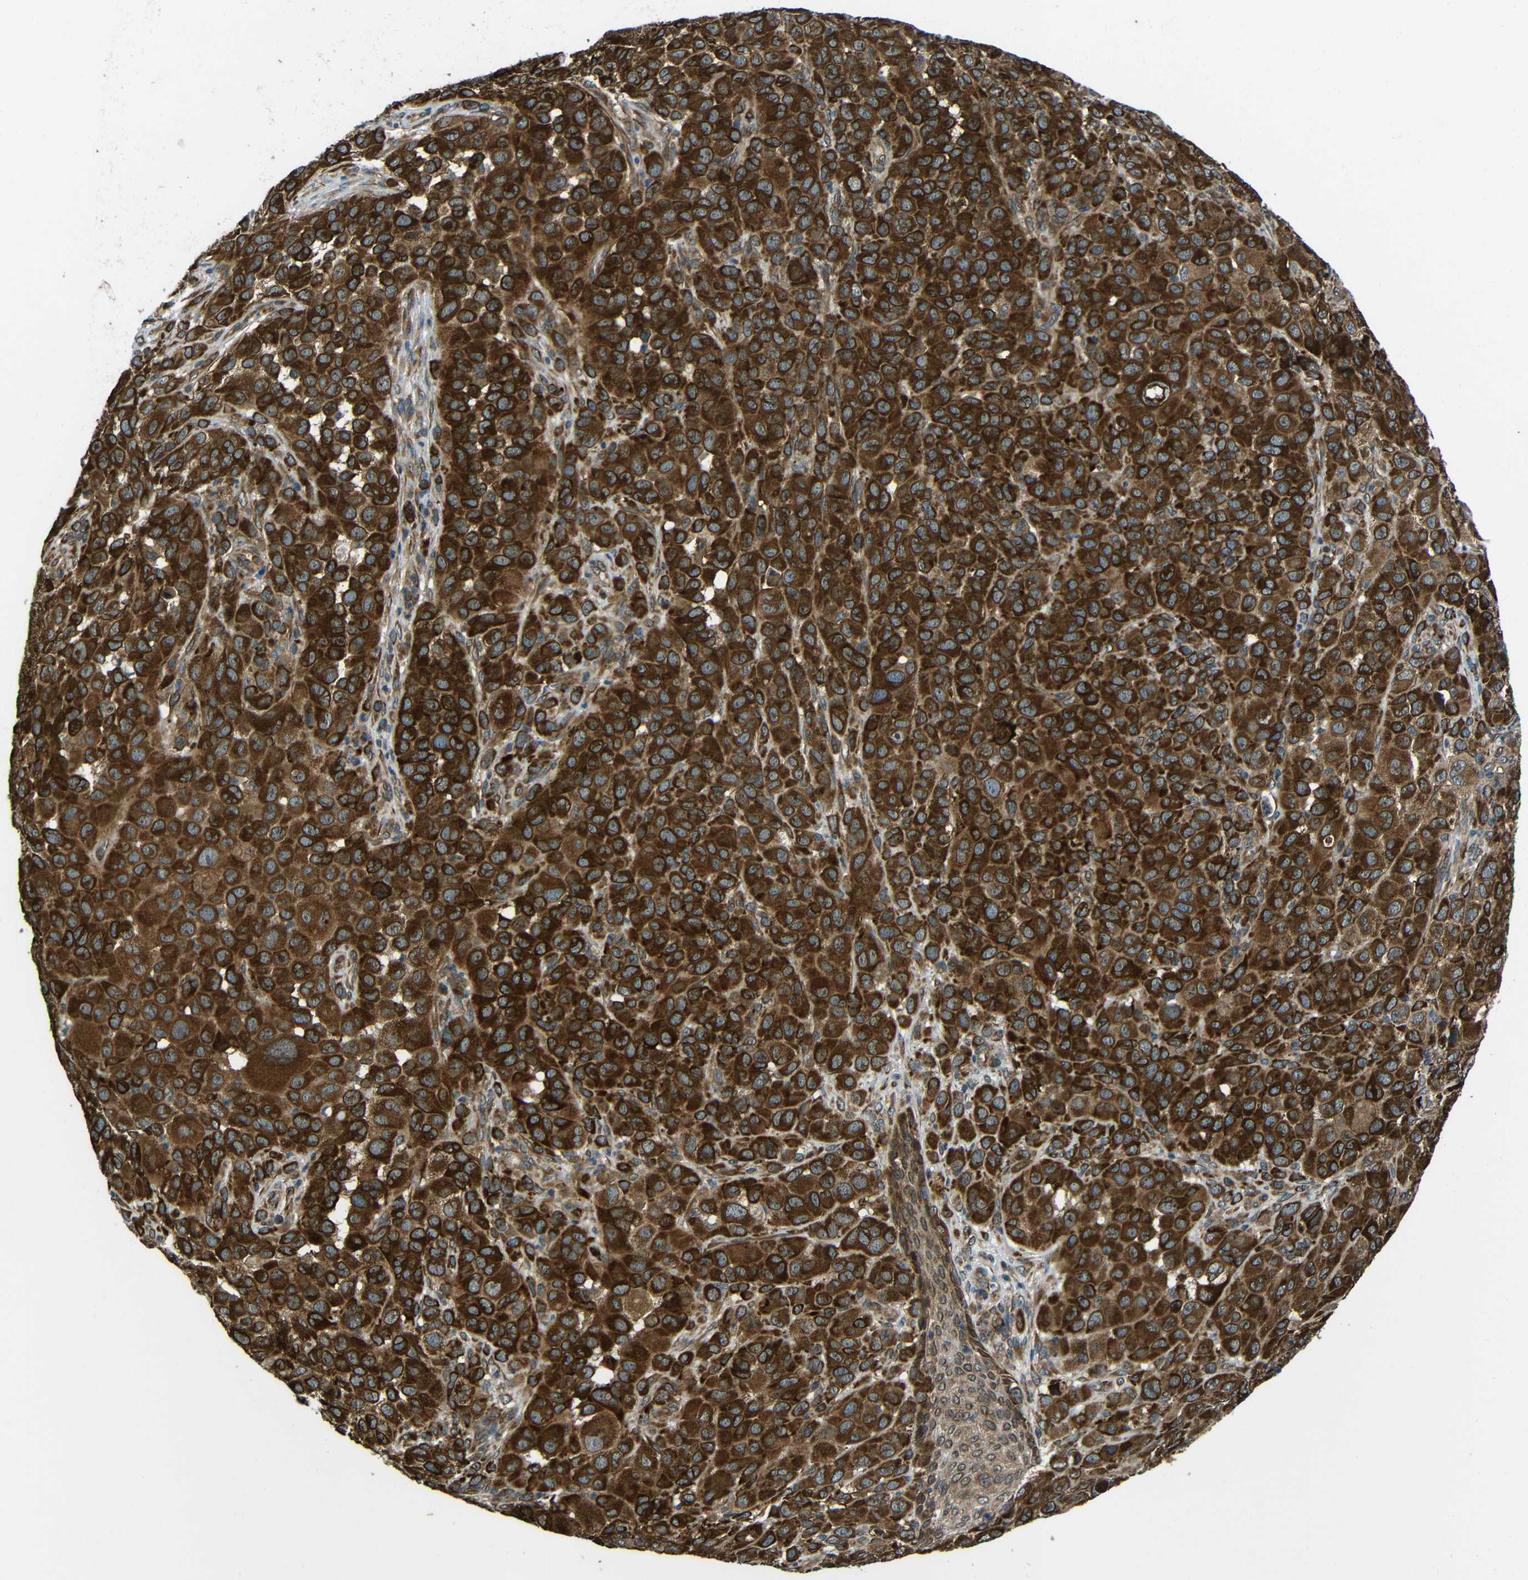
{"staining": {"intensity": "strong", "quantity": ">75%", "location": "cytoplasmic/membranous"}, "tissue": "melanoma", "cell_type": "Tumor cells", "image_type": "cancer", "snomed": [{"axis": "morphology", "description": "Malignant melanoma, NOS"}, {"axis": "topography", "description": "Skin"}], "caption": "This micrograph demonstrates melanoma stained with IHC to label a protein in brown. The cytoplasmic/membranous of tumor cells show strong positivity for the protein. Nuclei are counter-stained blue.", "gene": "VAPB", "patient": {"sex": "male", "age": 96}}